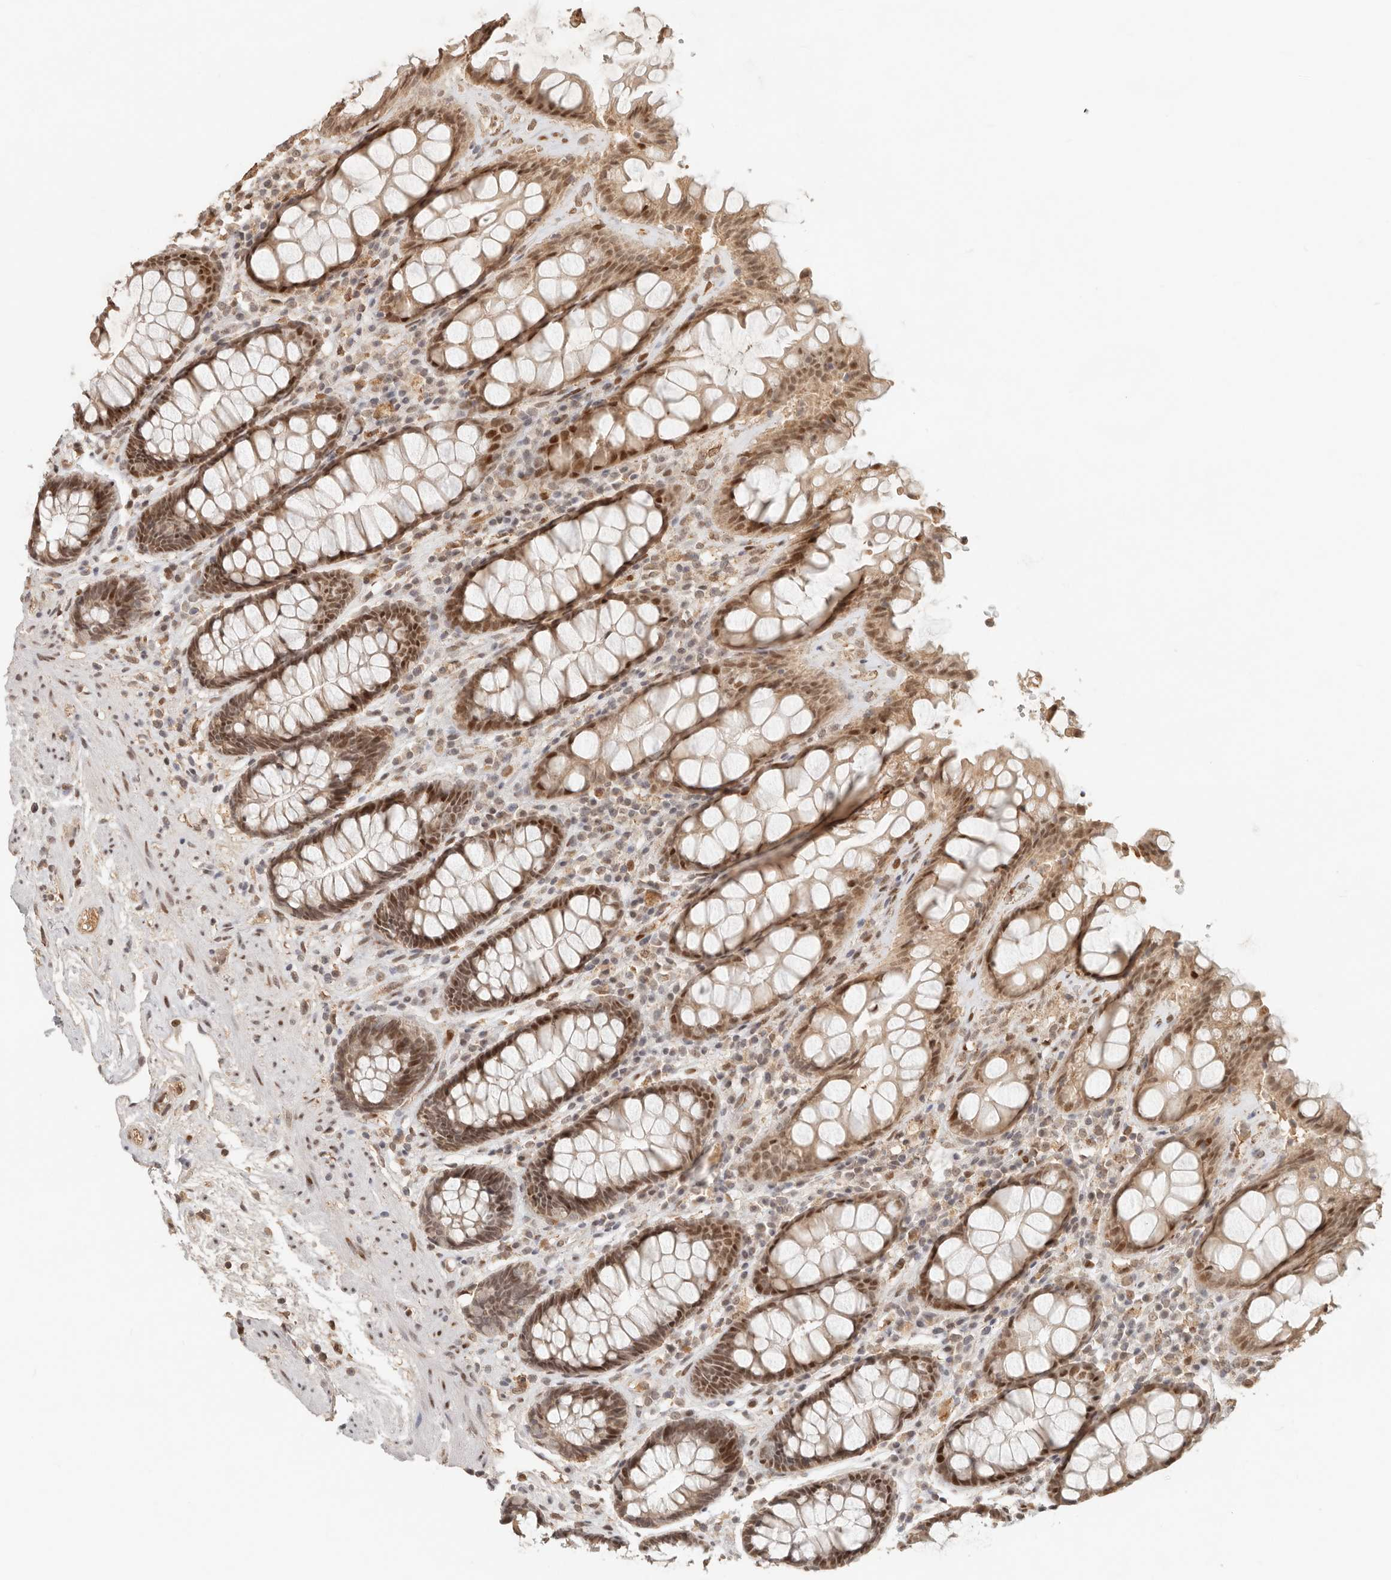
{"staining": {"intensity": "moderate", "quantity": ">75%", "location": "cytoplasmic/membranous,nuclear"}, "tissue": "rectum", "cell_type": "Glandular cells", "image_type": "normal", "snomed": [{"axis": "morphology", "description": "Normal tissue, NOS"}, {"axis": "topography", "description": "Rectum"}], "caption": "Glandular cells display moderate cytoplasmic/membranous,nuclear expression in about >75% of cells in benign rectum.", "gene": "NPAS2", "patient": {"sex": "male", "age": 64}}